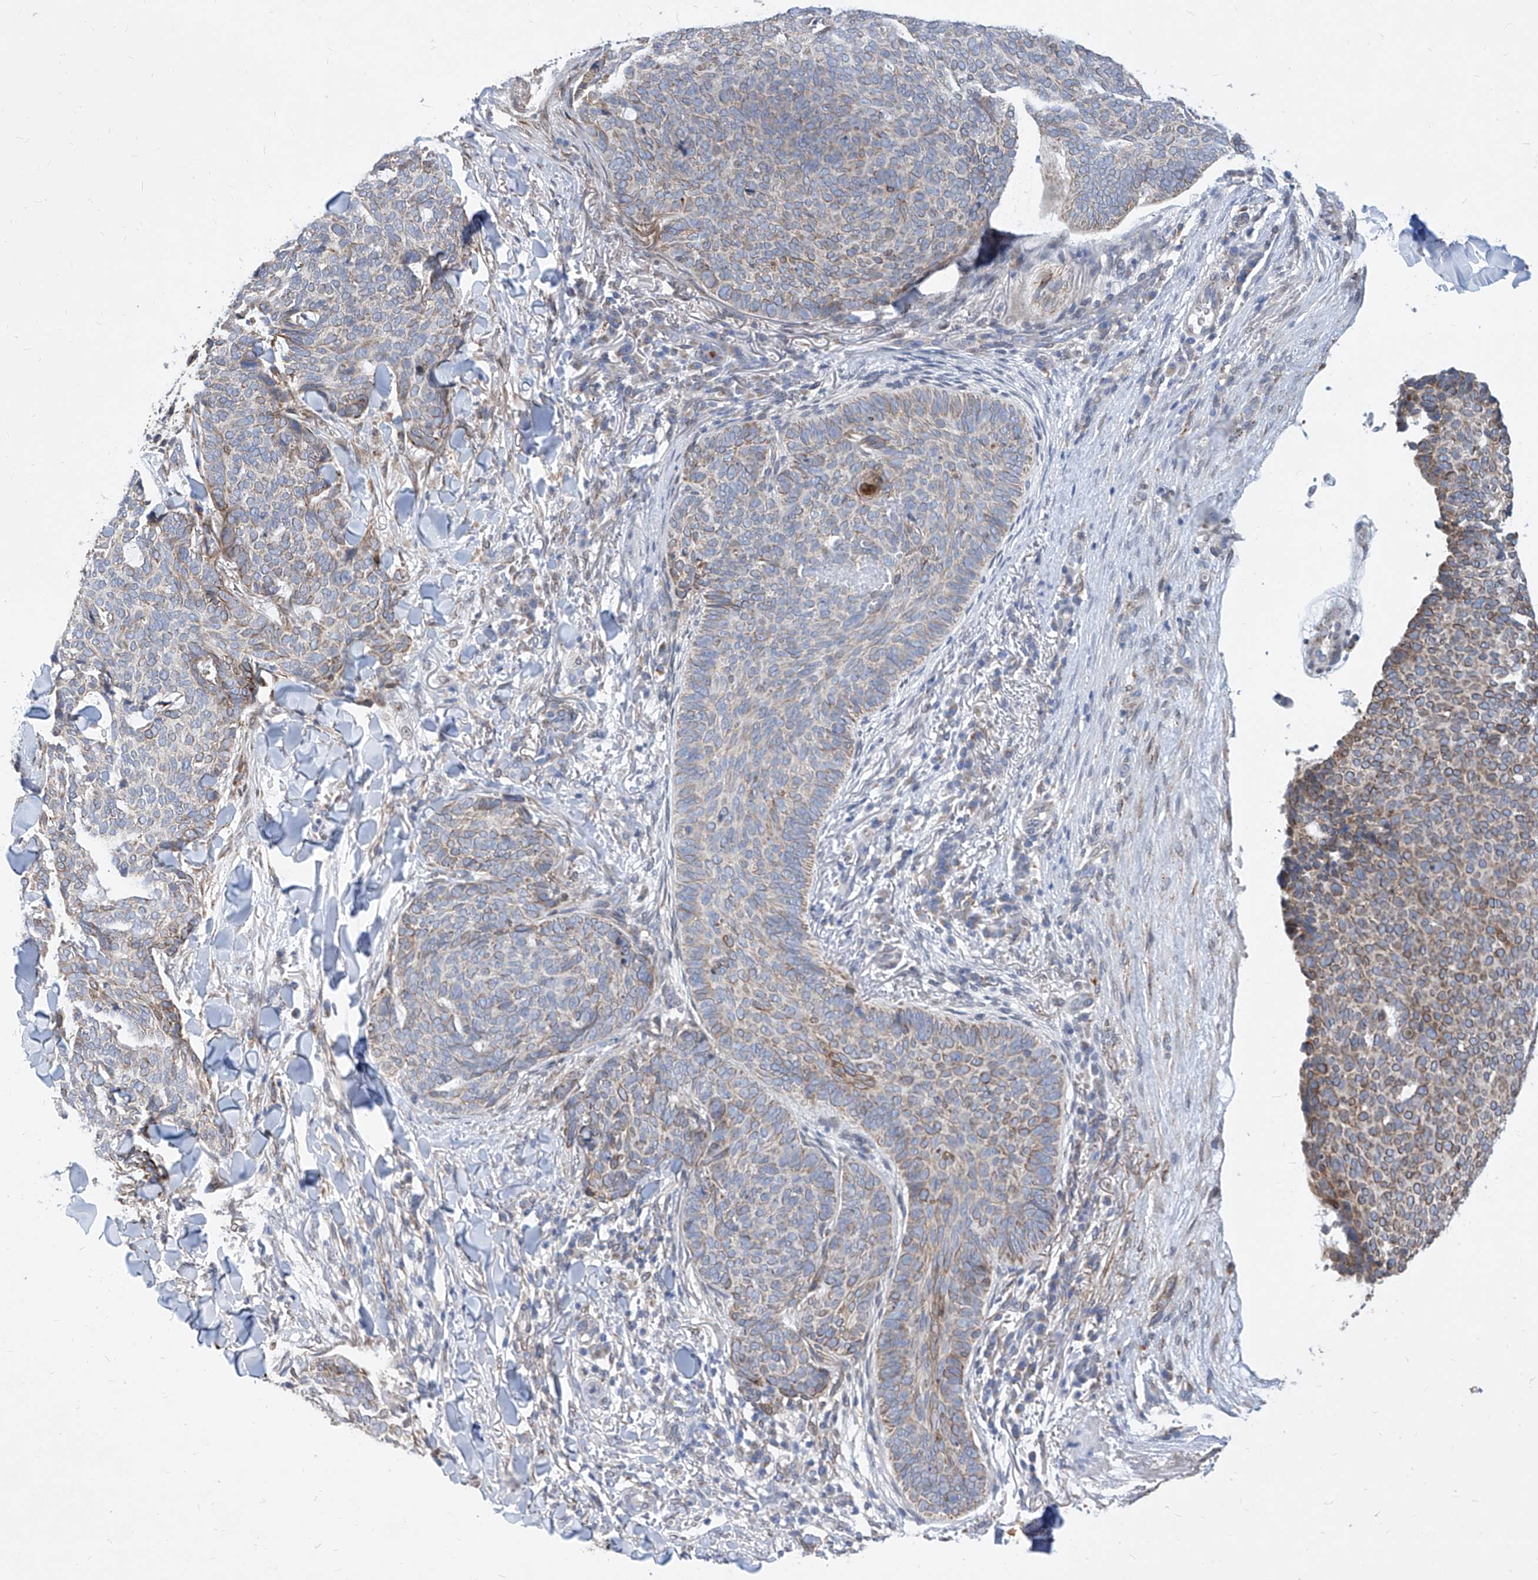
{"staining": {"intensity": "weak", "quantity": "25%-75%", "location": "cytoplasmic/membranous"}, "tissue": "skin cancer", "cell_type": "Tumor cells", "image_type": "cancer", "snomed": [{"axis": "morphology", "description": "Normal tissue, NOS"}, {"axis": "morphology", "description": "Basal cell carcinoma"}, {"axis": "topography", "description": "Skin"}], "caption": "Brown immunohistochemical staining in skin cancer exhibits weak cytoplasmic/membranous positivity in approximately 25%-75% of tumor cells.", "gene": "MX2", "patient": {"sex": "male", "age": 50}}